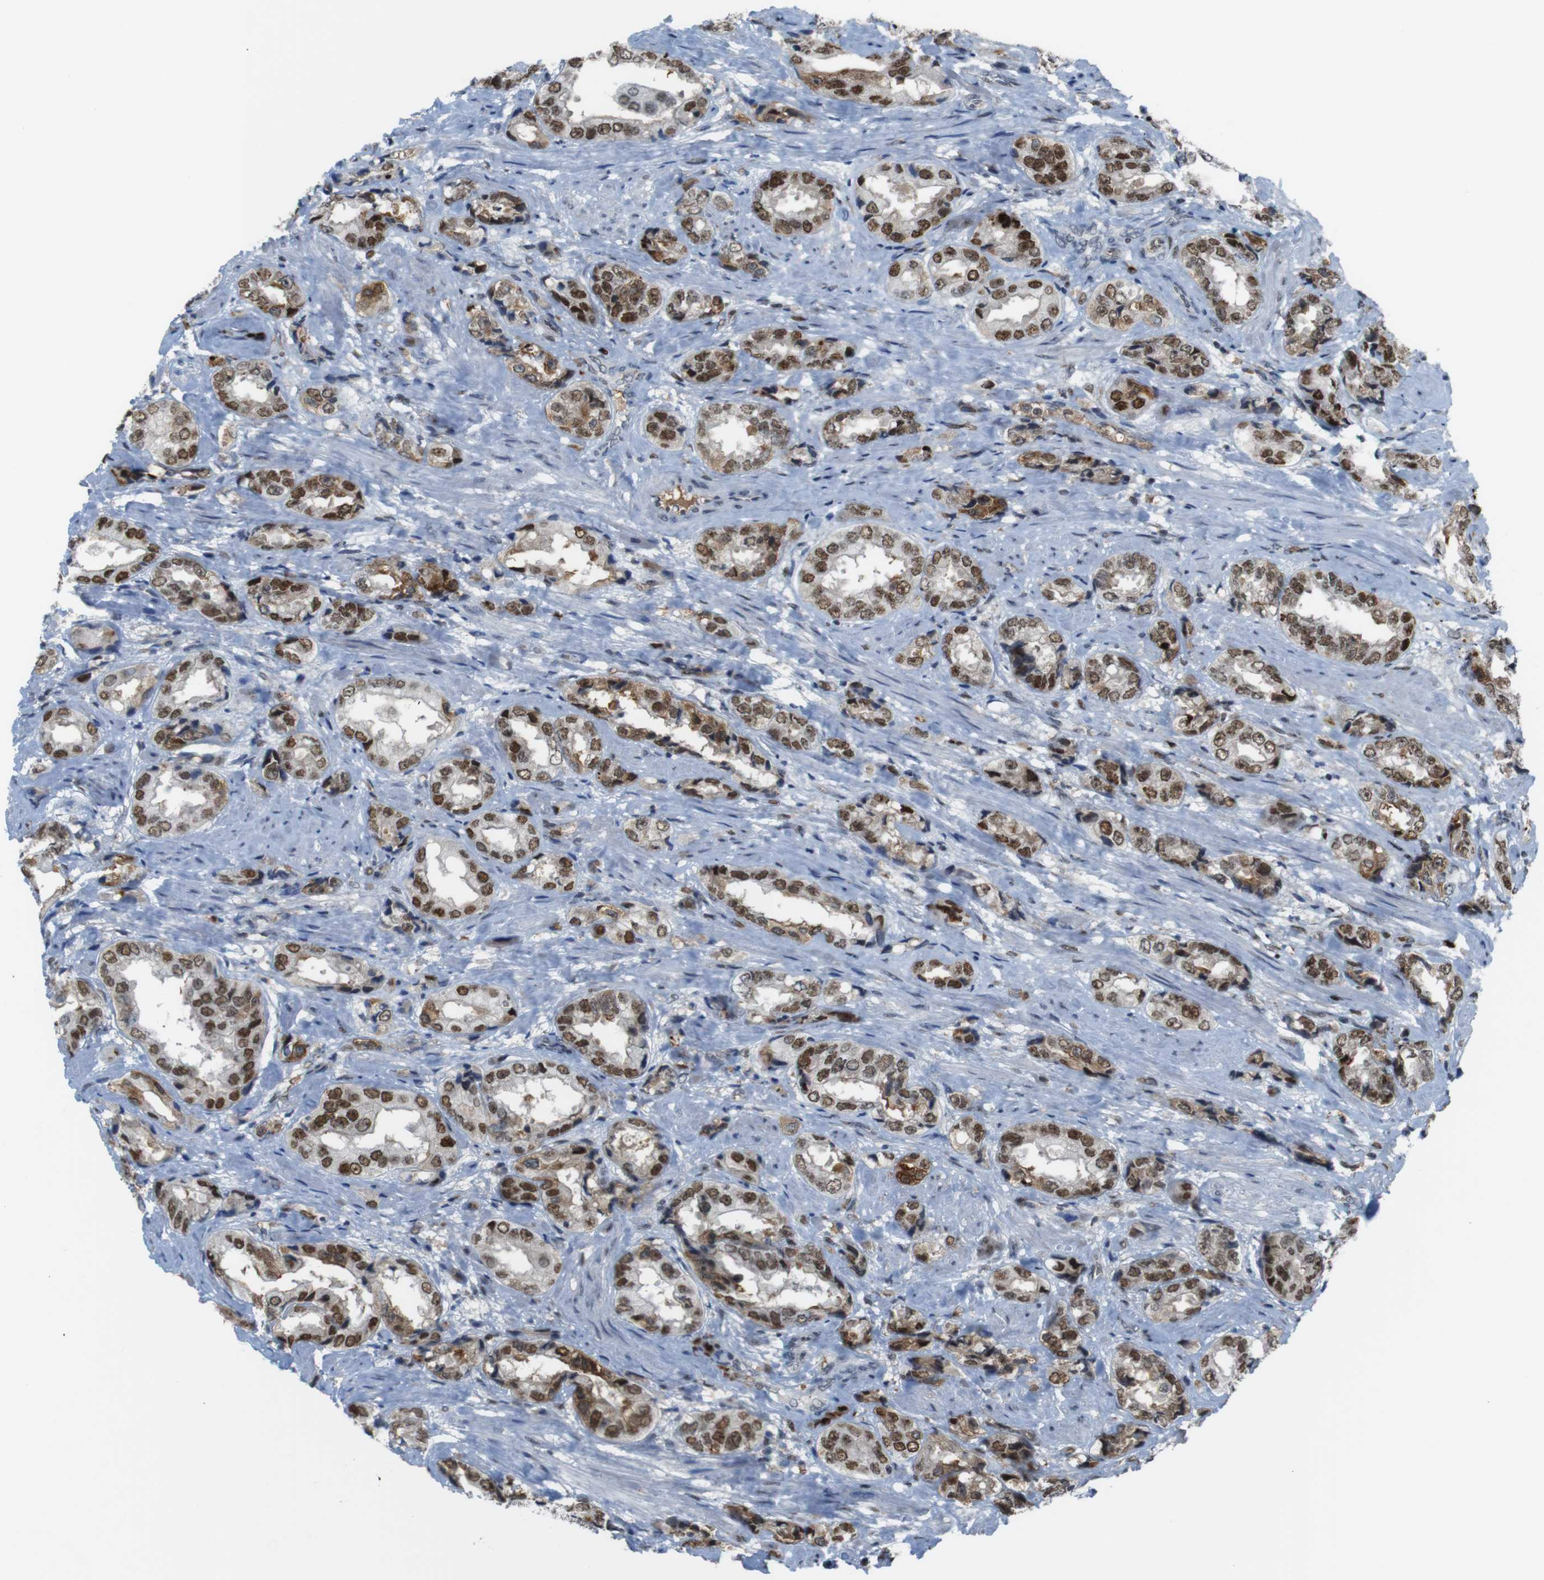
{"staining": {"intensity": "moderate", "quantity": ">75%", "location": "nuclear"}, "tissue": "prostate cancer", "cell_type": "Tumor cells", "image_type": "cancer", "snomed": [{"axis": "morphology", "description": "Adenocarcinoma, High grade"}, {"axis": "topography", "description": "Prostate"}], "caption": "This photomicrograph exhibits IHC staining of prostate cancer (adenocarcinoma (high-grade)), with medium moderate nuclear positivity in approximately >75% of tumor cells.", "gene": "SUB1", "patient": {"sex": "male", "age": 61}}